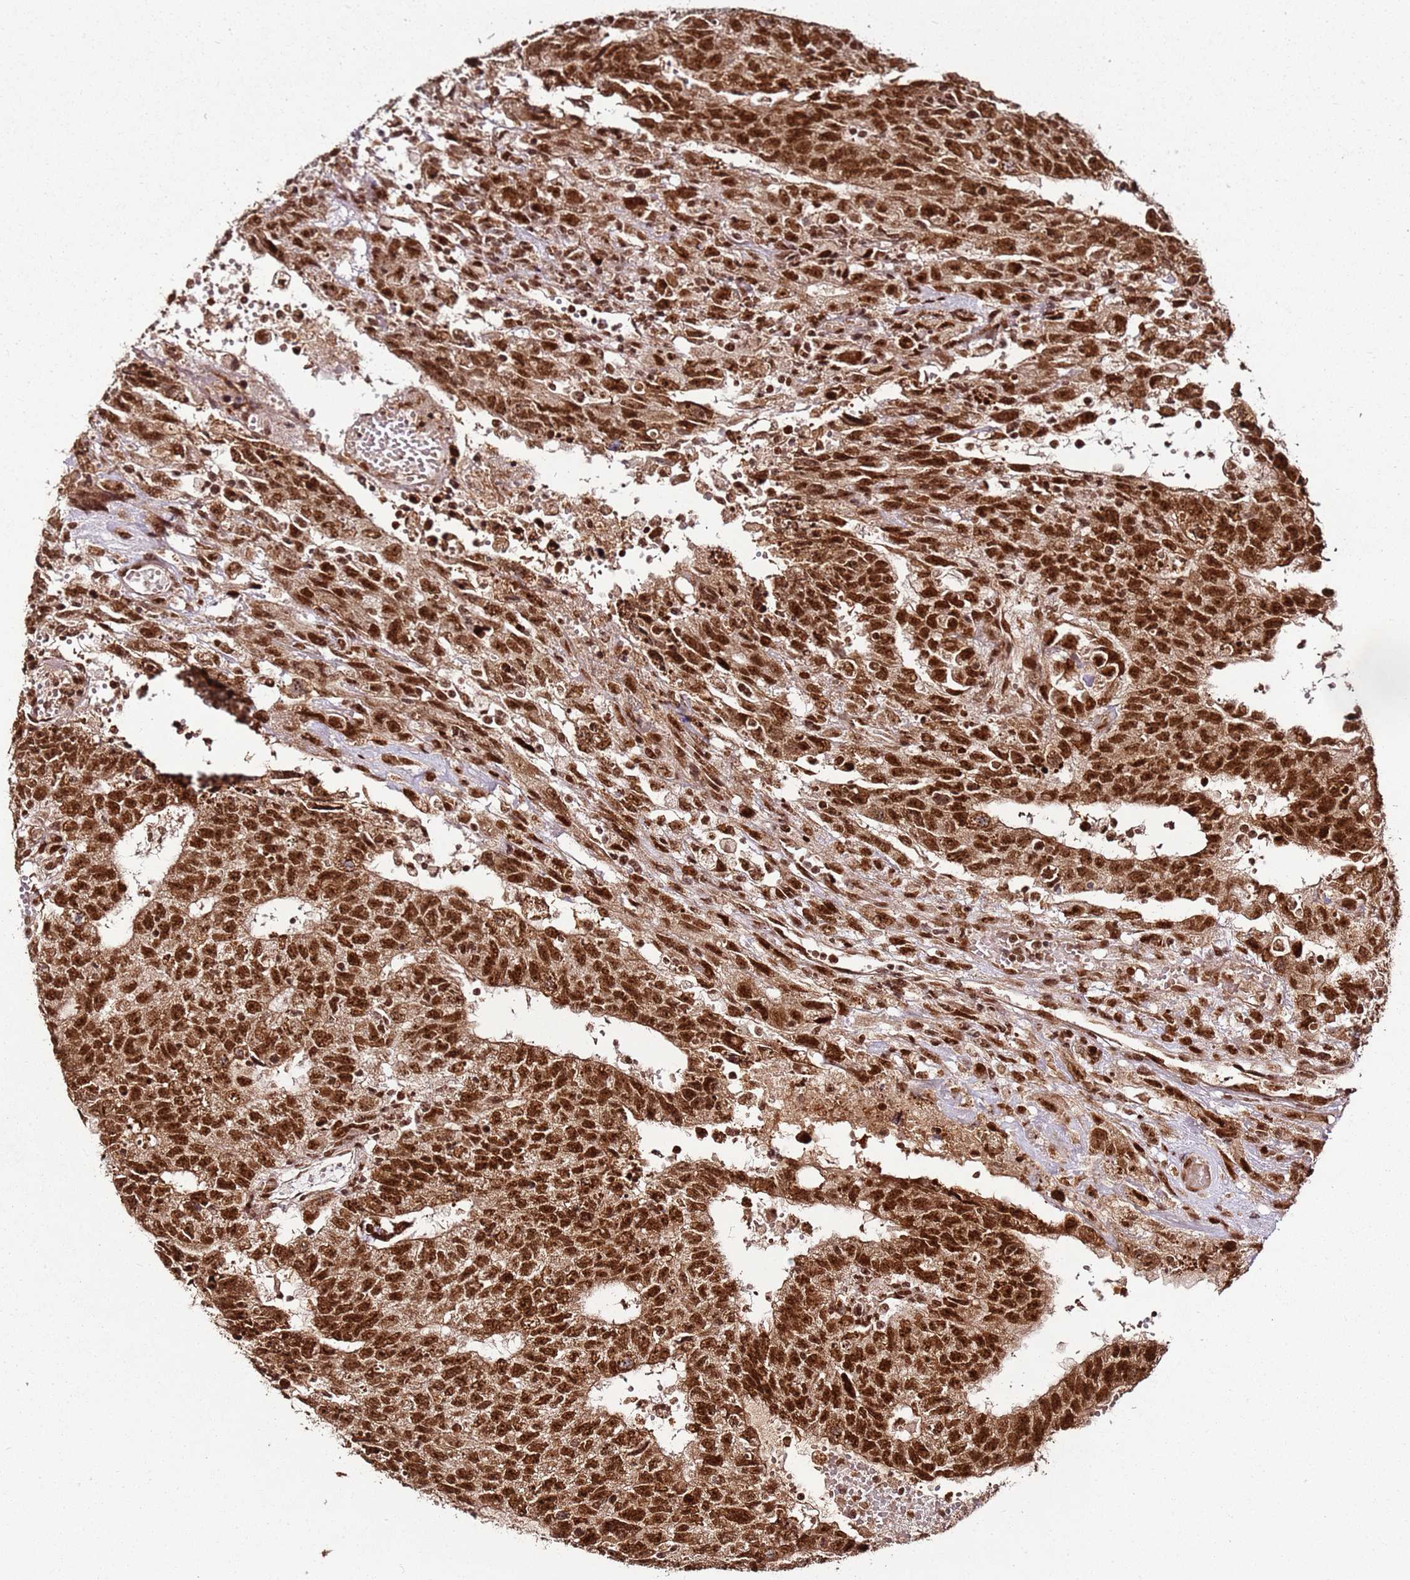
{"staining": {"intensity": "strong", "quantity": ">75%", "location": "nuclear"}, "tissue": "testis cancer", "cell_type": "Tumor cells", "image_type": "cancer", "snomed": [{"axis": "morphology", "description": "Carcinoma, Embryonal, NOS"}, {"axis": "topography", "description": "Testis"}], "caption": "Testis cancer (embryonal carcinoma) stained with IHC shows strong nuclear positivity in about >75% of tumor cells.", "gene": "XRN2", "patient": {"sex": "male", "age": 34}}